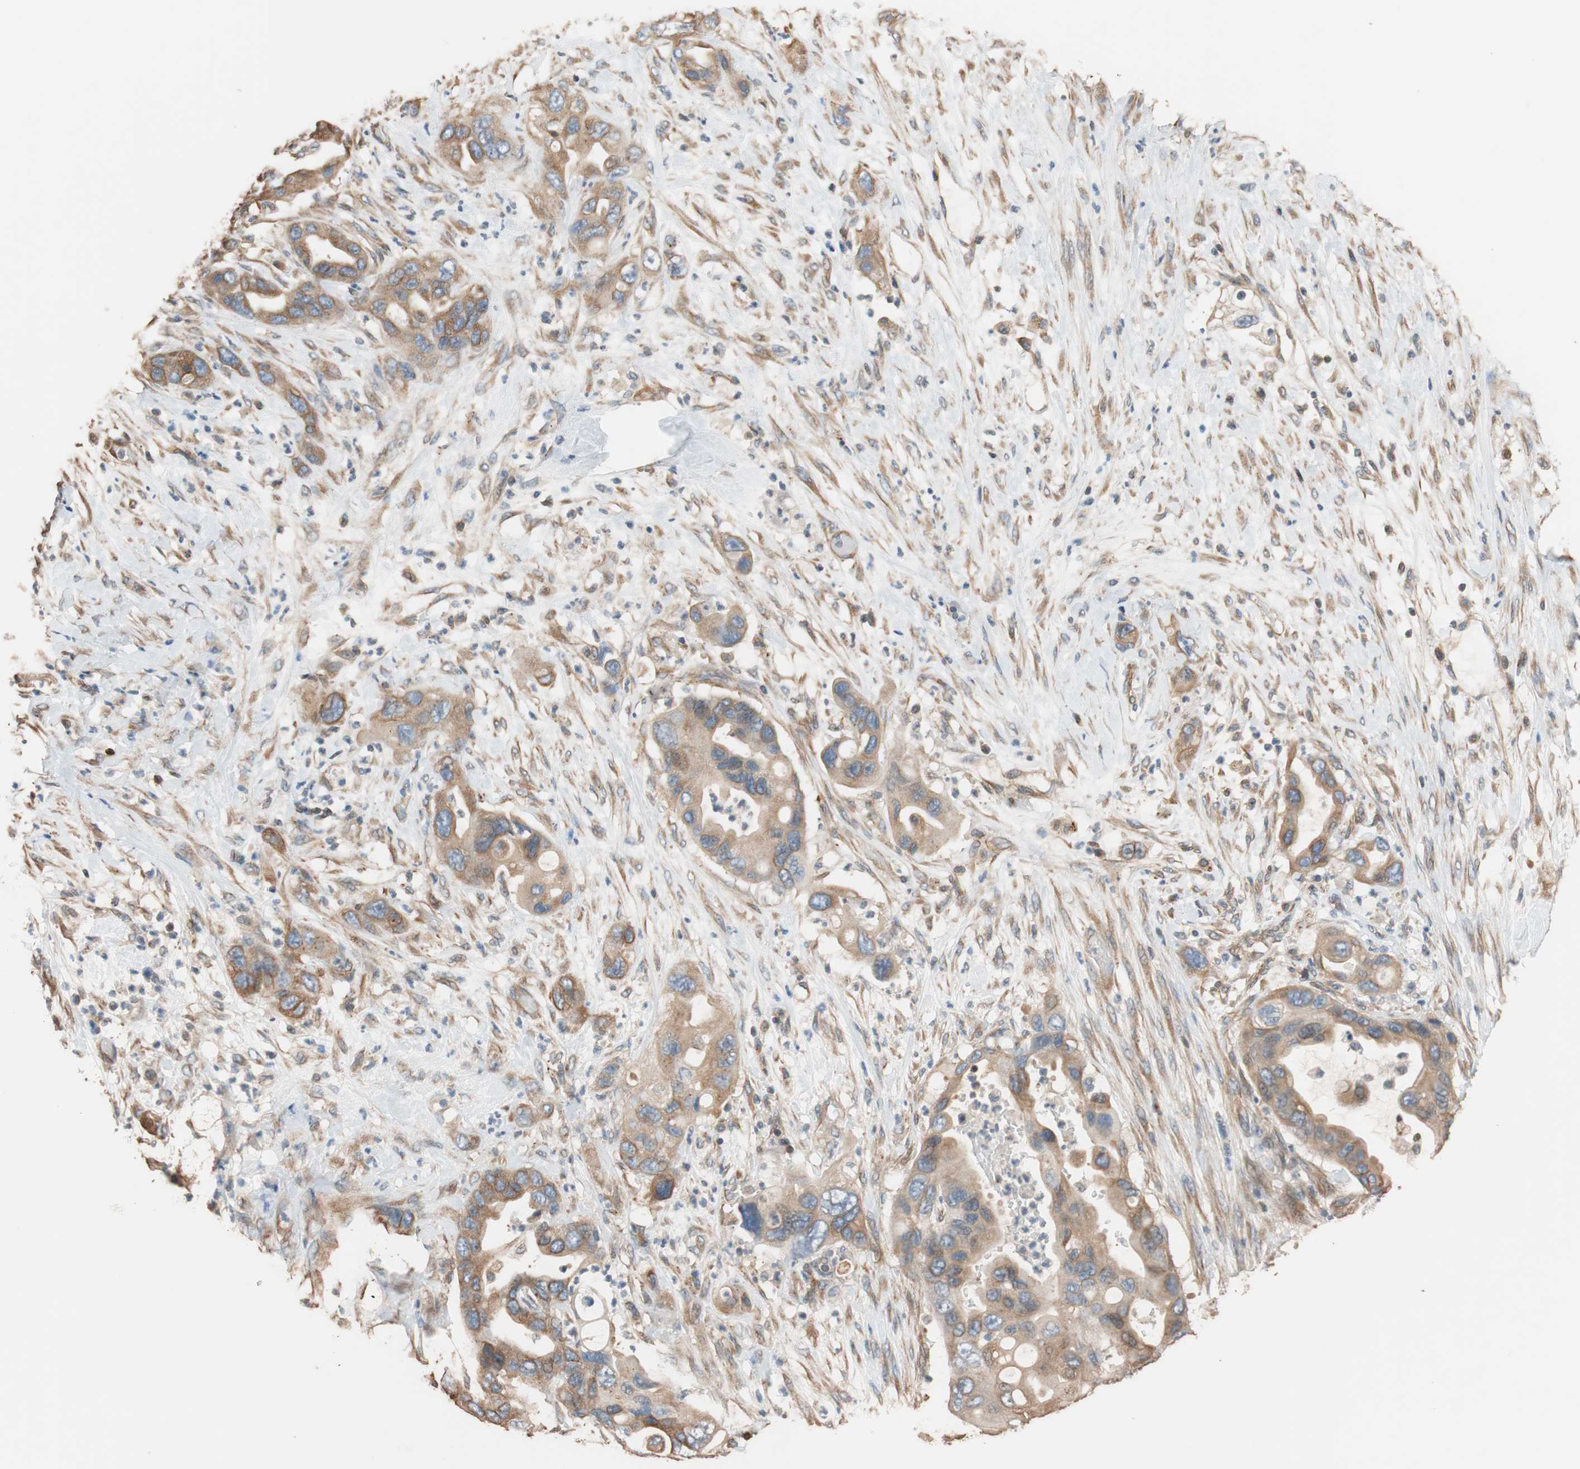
{"staining": {"intensity": "moderate", "quantity": ">75%", "location": "cytoplasmic/membranous"}, "tissue": "pancreatic cancer", "cell_type": "Tumor cells", "image_type": "cancer", "snomed": [{"axis": "morphology", "description": "Adenocarcinoma, NOS"}, {"axis": "topography", "description": "Pancreas"}], "caption": "This is an image of immunohistochemistry (IHC) staining of pancreatic adenocarcinoma, which shows moderate positivity in the cytoplasmic/membranous of tumor cells.", "gene": "TUBB", "patient": {"sex": "female", "age": 71}}